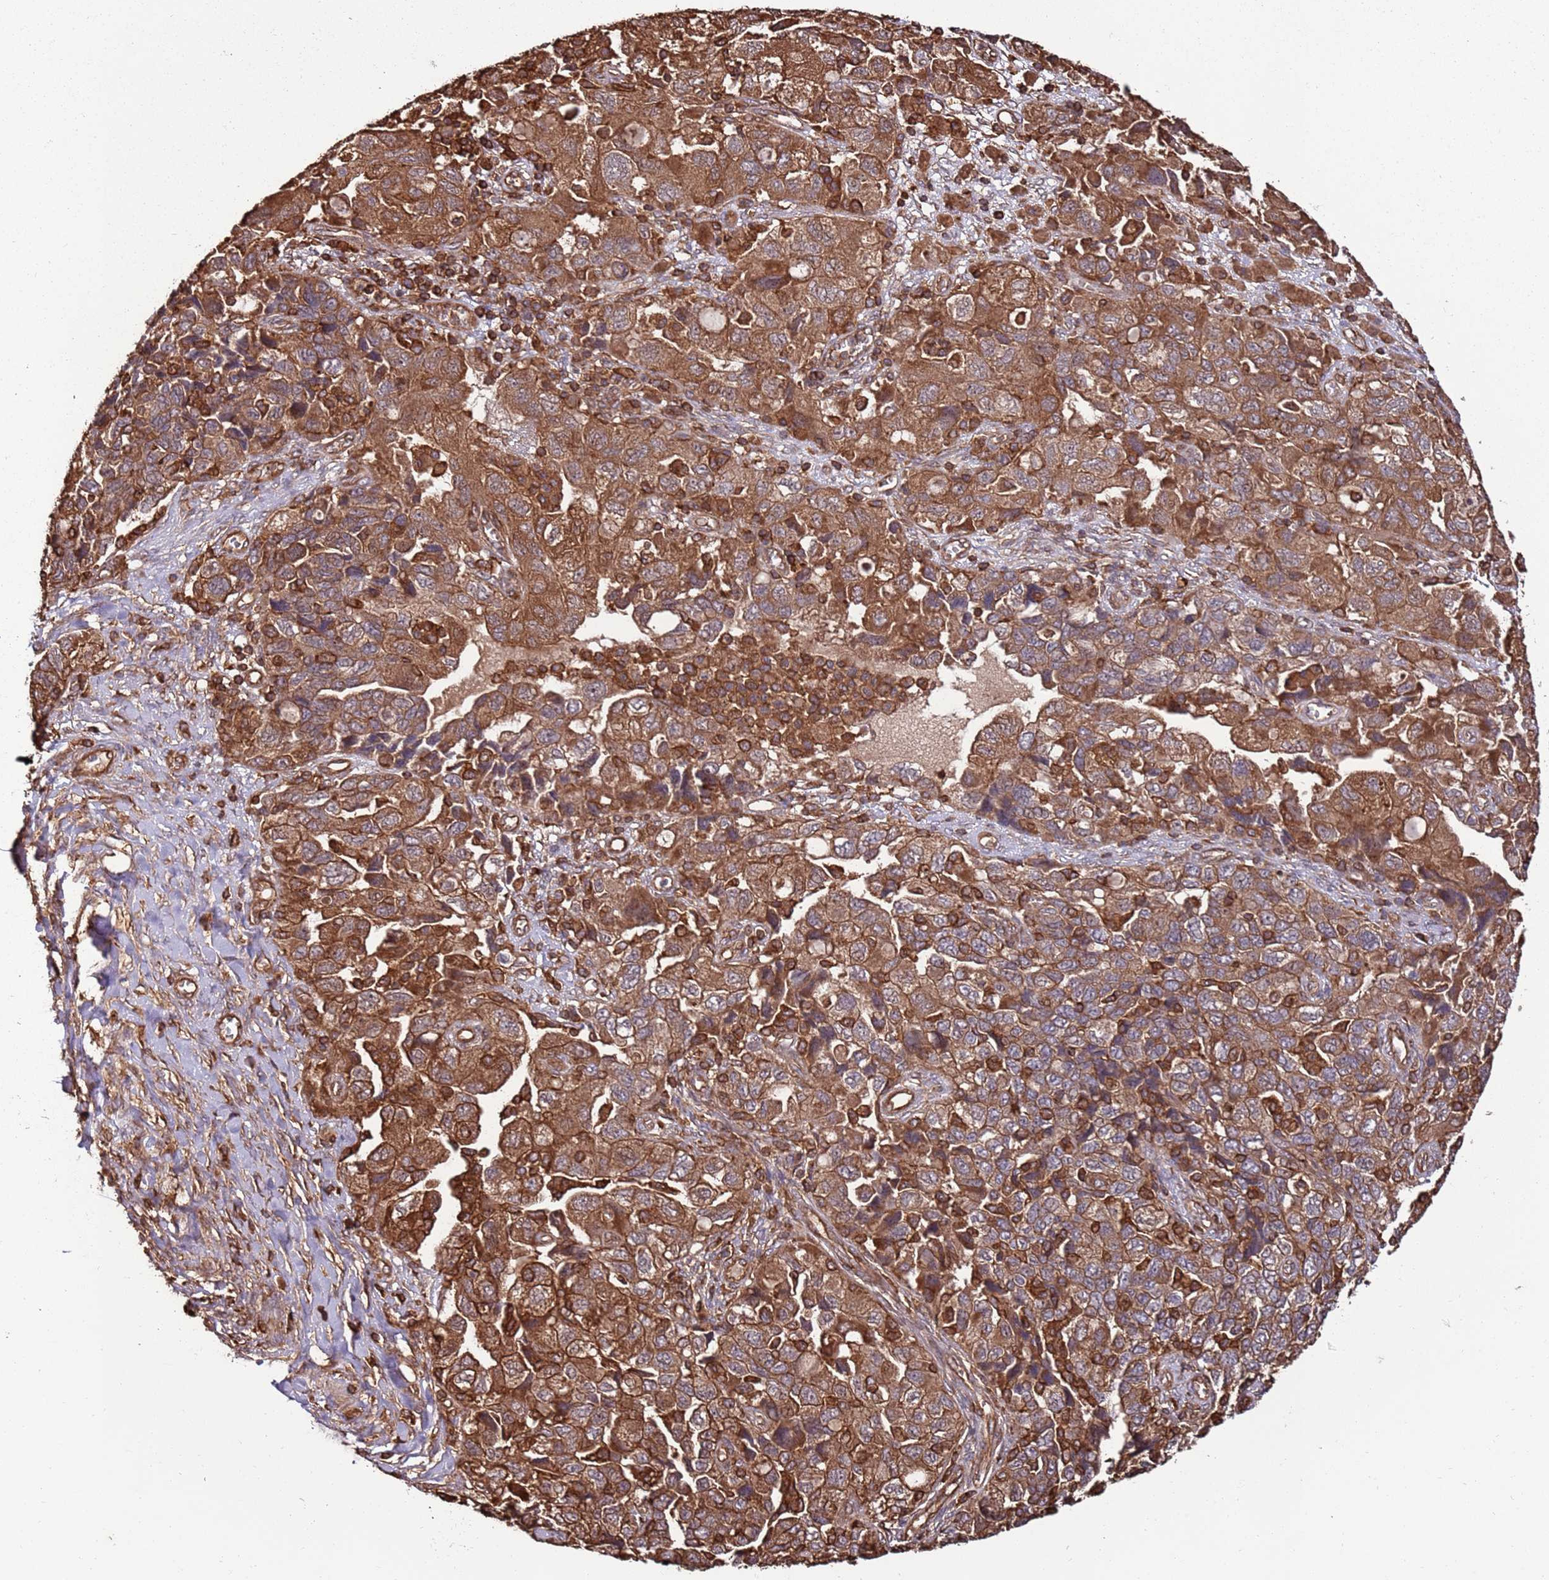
{"staining": {"intensity": "moderate", "quantity": ">75%", "location": "cytoplasmic/membranous"}, "tissue": "ovarian cancer", "cell_type": "Tumor cells", "image_type": "cancer", "snomed": [{"axis": "morphology", "description": "Carcinoma, NOS"}, {"axis": "morphology", "description": "Cystadenocarcinoma, serous, NOS"}, {"axis": "topography", "description": "Ovary"}], "caption": "A medium amount of moderate cytoplasmic/membranous positivity is appreciated in approximately >75% of tumor cells in ovarian cancer tissue. The protein is stained brown, and the nuclei are stained in blue (DAB IHC with brightfield microscopy, high magnification).", "gene": "ACVR2A", "patient": {"sex": "female", "age": 69}}